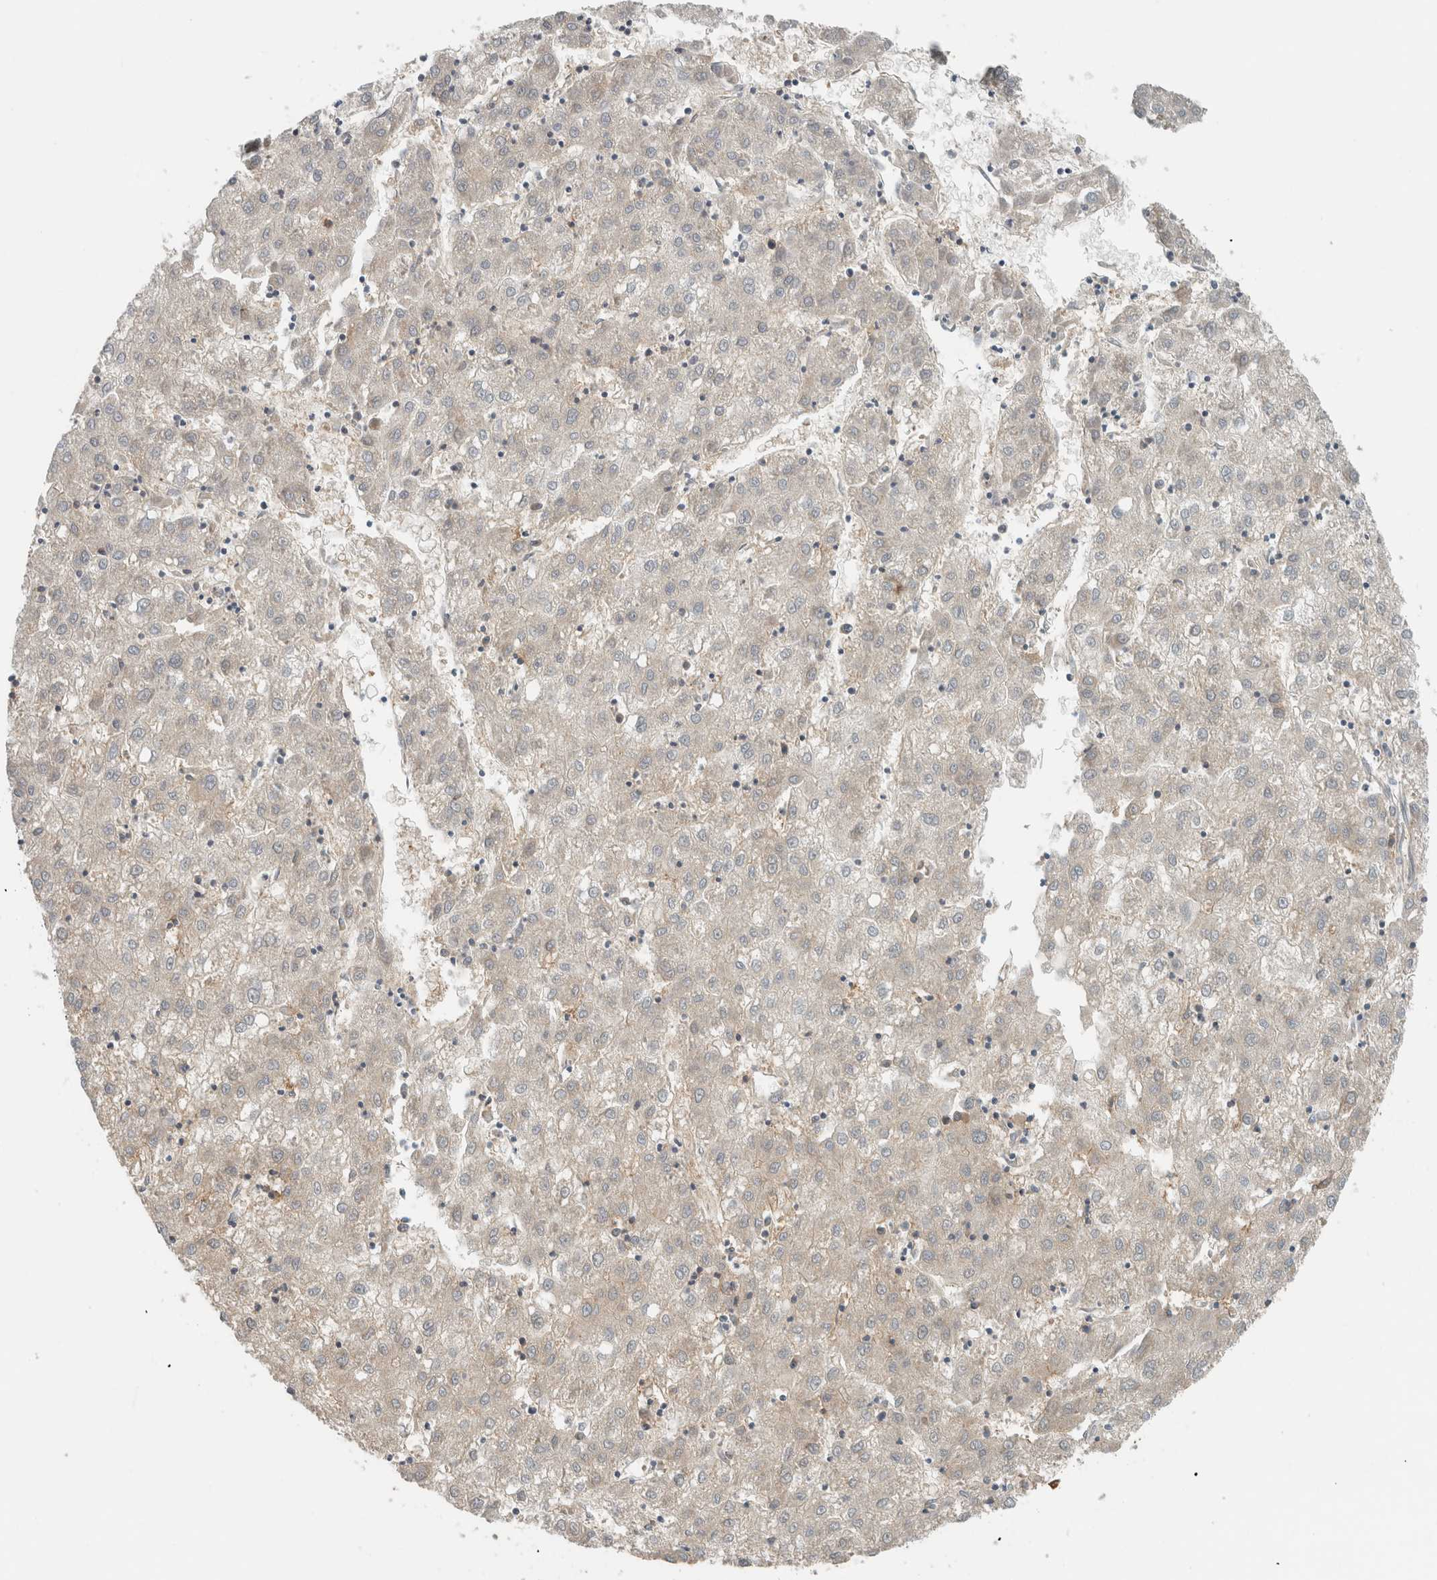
{"staining": {"intensity": "negative", "quantity": "none", "location": "none"}, "tissue": "liver cancer", "cell_type": "Tumor cells", "image_type": "cancer", "snomed": [{"axis": "morphology", "description": "Carcinoma, Hepatocellular, NOS"}, {"axis": "topography", "description": "Liver"}], "caption": "Tumor cells are negative for protein expression in human liver hepatocellular carcinoma. The staining was performed using DAB (3,3'-diaminobenzidine) to visualize the protein expression in brown, while the nuclei were stained in blue with hematoxylin (Magnification: 20x).", "gene": "PFDN4", "patient": {"sex": "male", "age": 72}}